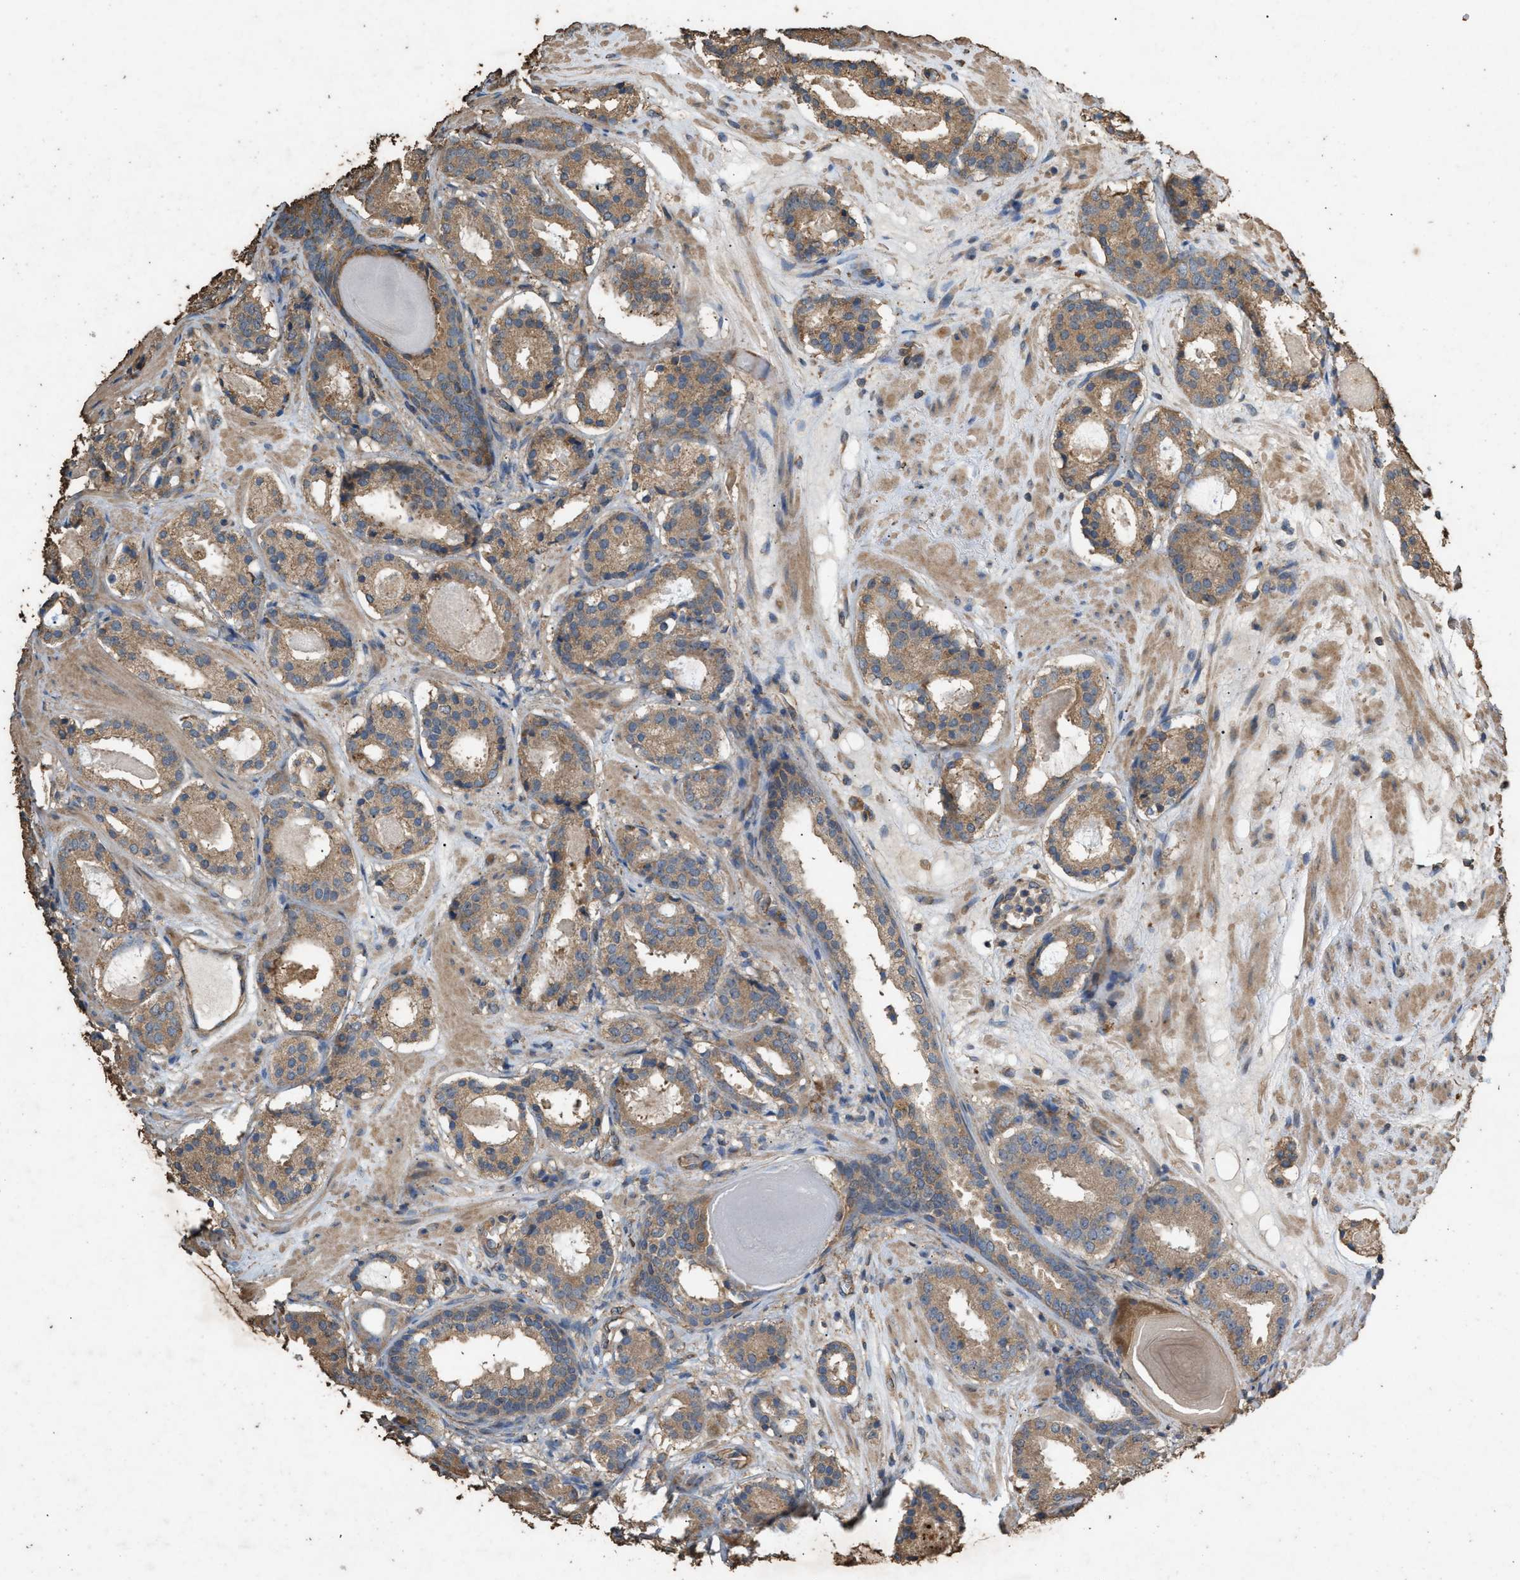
{"staining": {"intensity": "weak", "quantity": ">75%", "location": "cytoplasmic/membranous"}, "tissue": "prostate cancer", "cell_type": "Tumor cells", "image_type": "cancer", "snomed": [{"axis": "morphology", "description": "Adenocarcinoma, Low grade"}, {"axis": "topography", "description": "Prostate"}], "caption": "Tumor cells exhibit low levels of weak cytoplasmic/membranous staining in about >75% of cells in prostate adenocarcinoma (low-grade).", "gene": "DCAF7", "patient": {"sex": "male", "age": 69}}